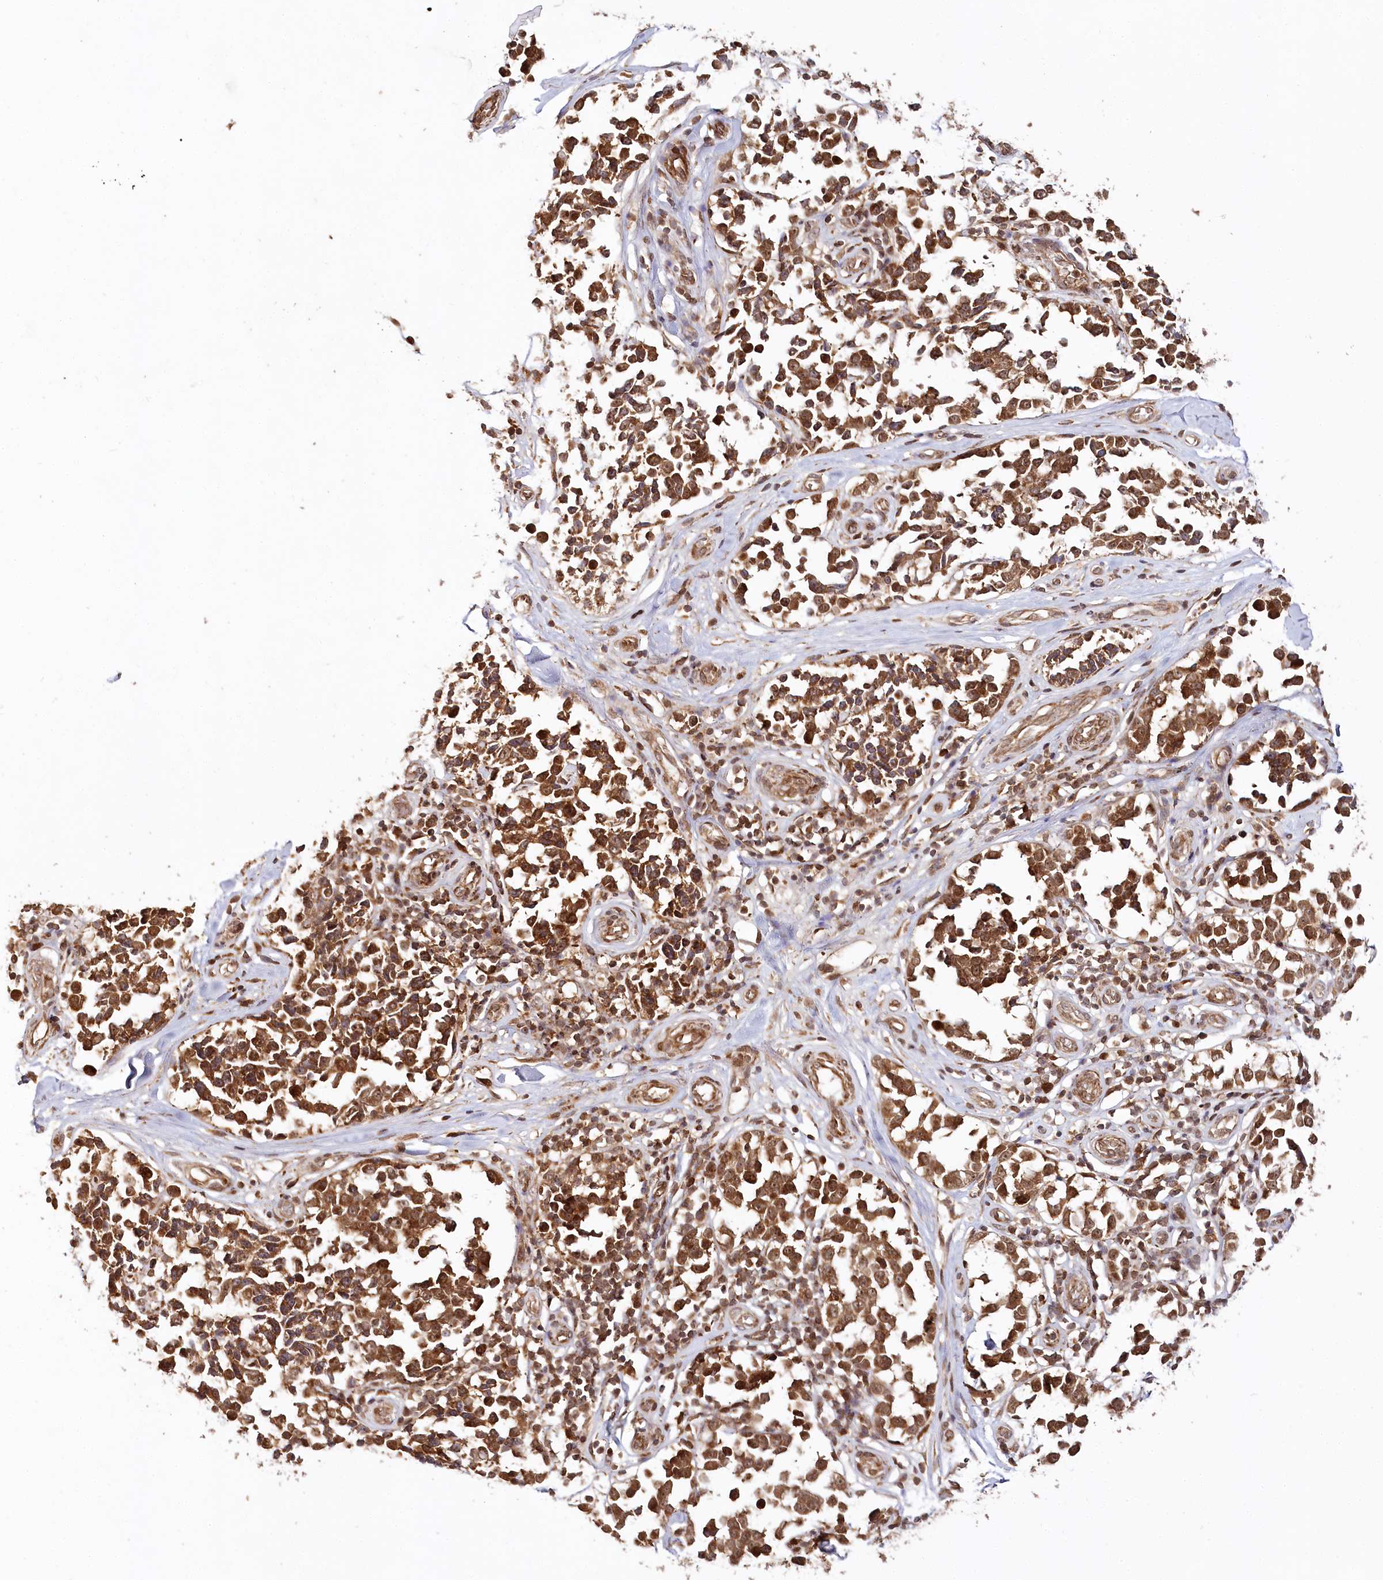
{"staining": {"intensity": "strong", "quantity": ">75%", "location": "cytoplasmic/membranous,nuclear"}, "tissue": "melanoma", "cell_type": "Tumor cells", "image_type": "cancer", "snomed": [{"axis": "morphology", "description": "Malignant melanoma, NOS"}, {"axis": "topography", "description": "Skin"}], "caption": "A high amount of strong cytoplasmic/membranous and nuclear staining is present in about >75% of tumor cells in melanoma tissue.", "gene": "ULK2", "patient": {"sex": "female", "age": 64}}